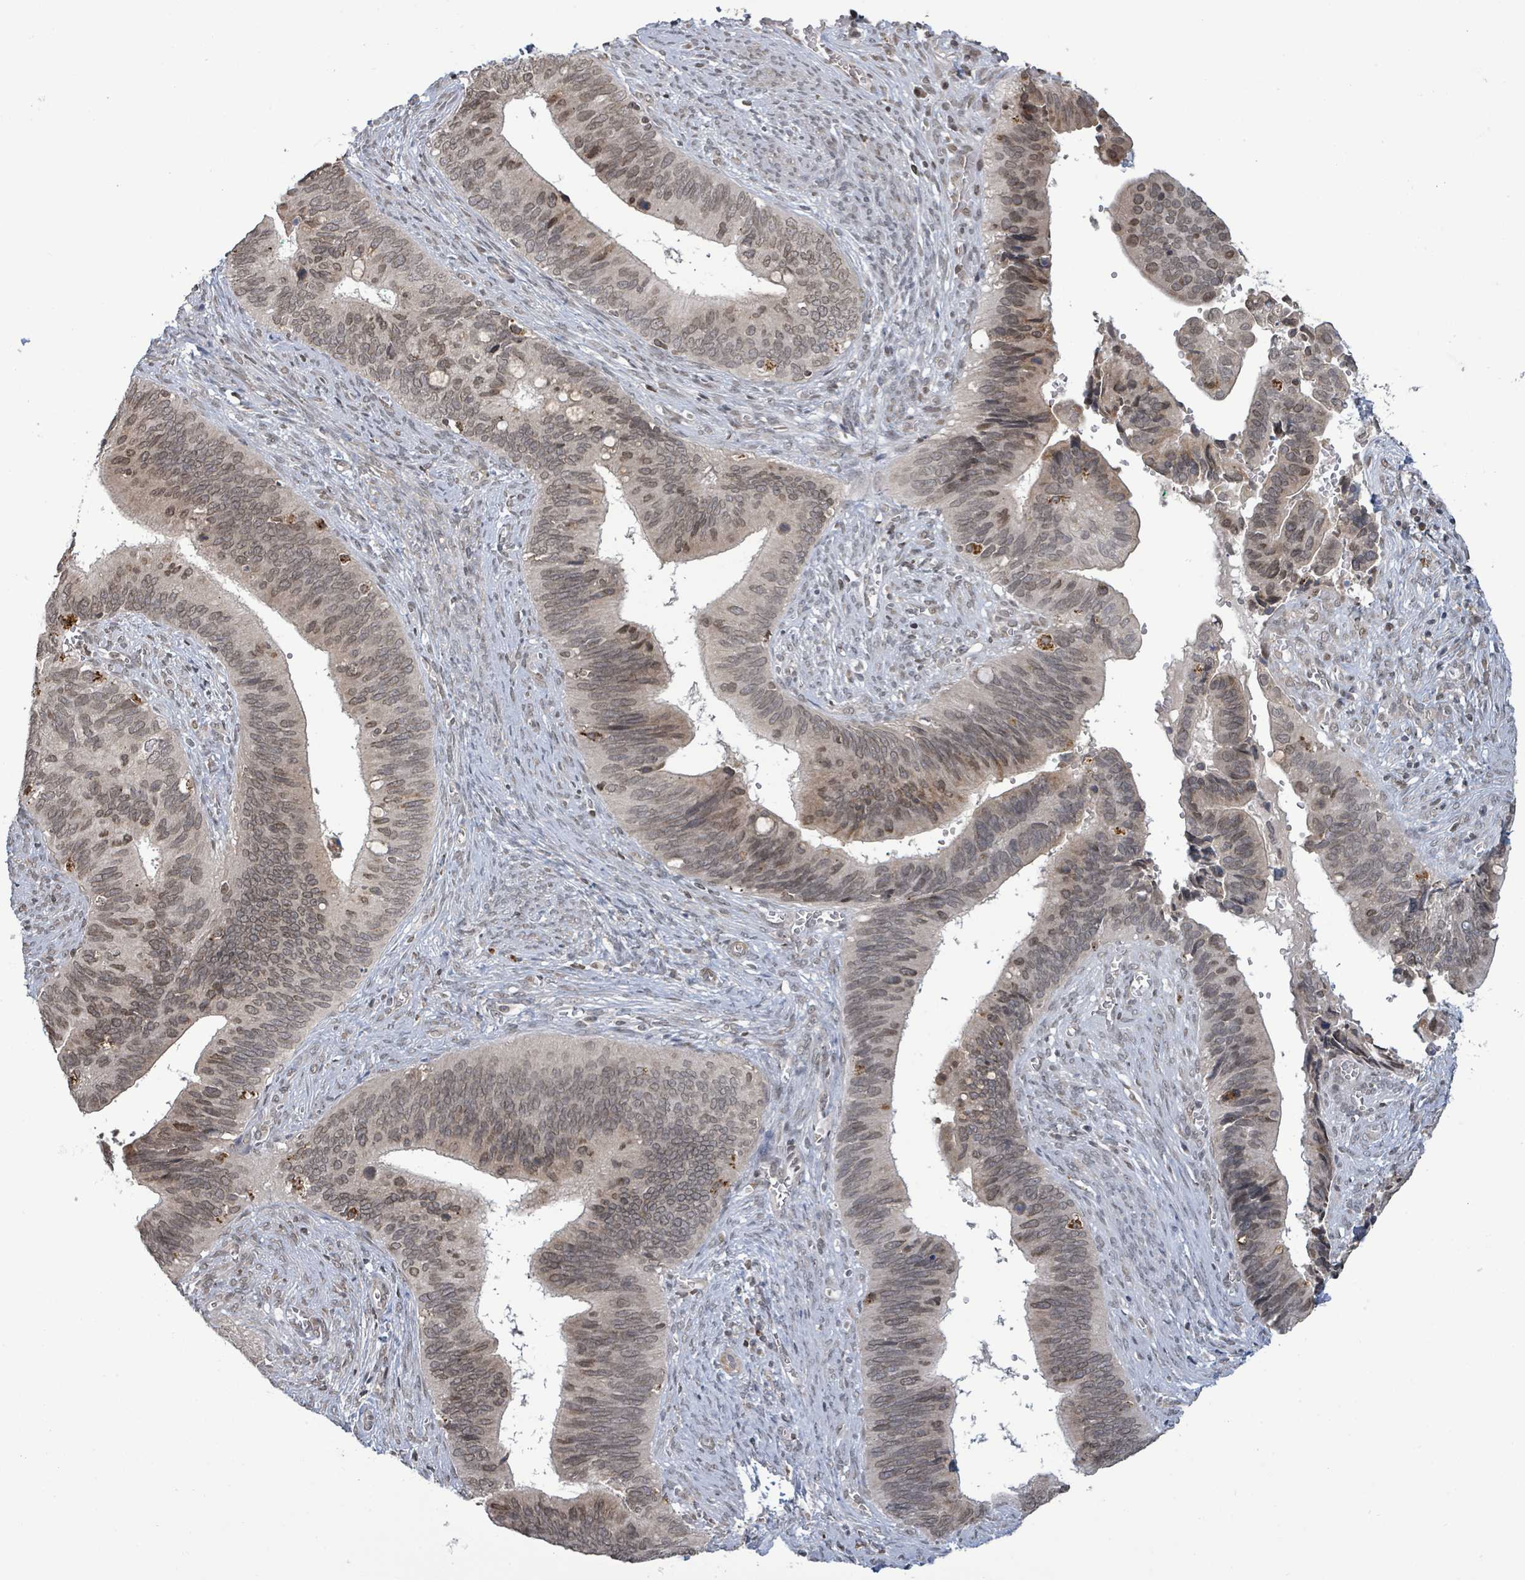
{"staining": {"intensity": "weak", "quantity": "25%-75%", "location": "nuclear"}, "tissue": "cervical cancer", "cell_type": "Tumor cells", "image_type": "cancer", "snomed": [{"axis": "morphology", "description": "Adenocarcinoma, NOS"}, {"axis": "topography", "description": "Cervix"}], "caption": "Immunohistochemistry image of adenocarcinoma (cervical) stained for a protein (brown), which displays low levels of weak nuclear staining in about 25%-75% of tumor cells.", "gene": "SBF2", "patient": {"sex": "female", "age": 42}}